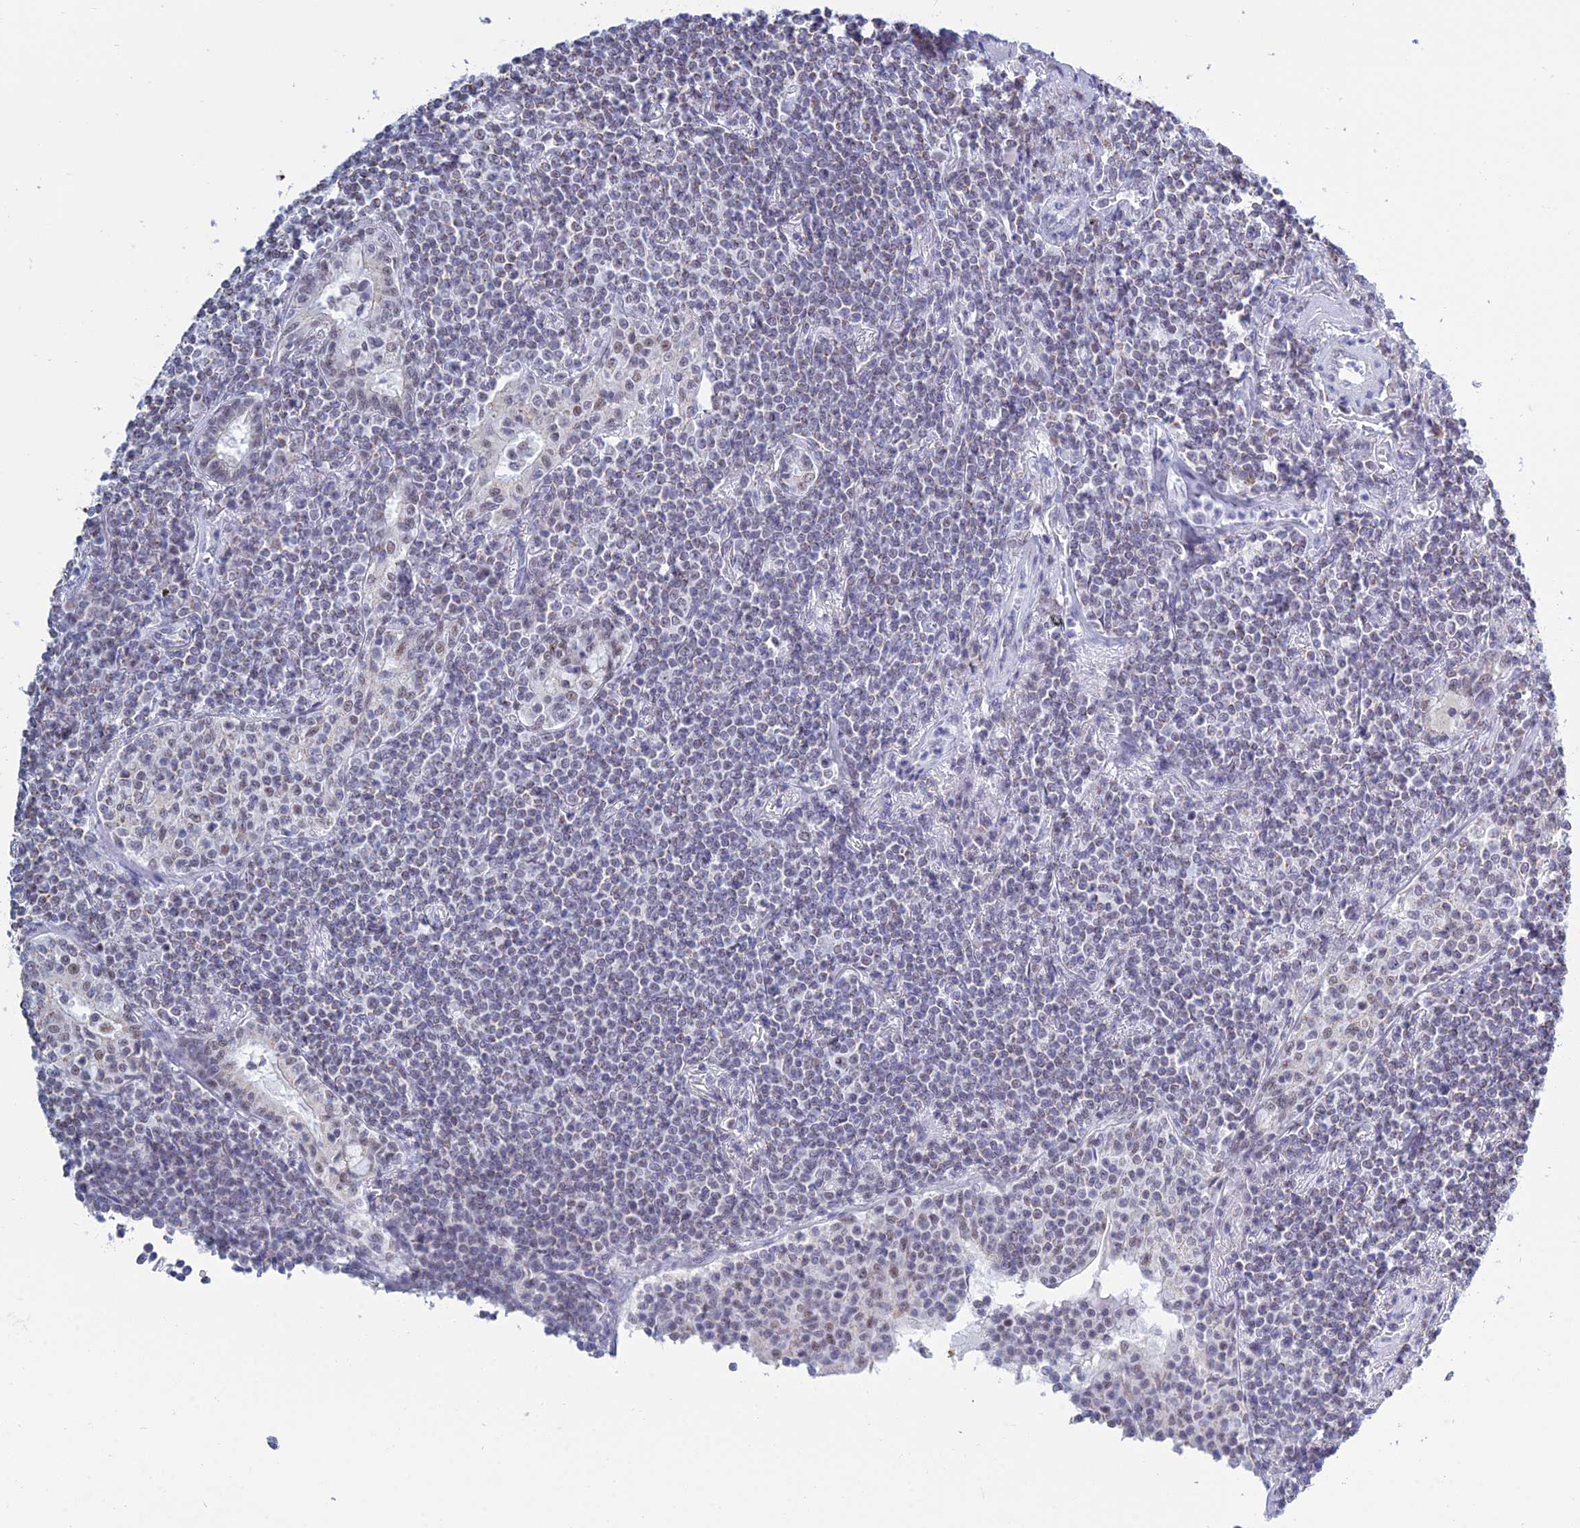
{"staining": {"intensity": "negative", "quantity": "none", "location": "none"}, "tissue": "lymphoma", "cell_type": "Tumor cells", "image_type": "cancer", "snomed": [{"axis": "morphology", "description": "Malignant lymphoma, non-Hodgkin's type, Low grade"}, {"axis": "topography", "description": "Lung"}], "caption": "An immunohistochemistry (IHC) micrograph of lymphoma is shown. There is no staining in tumor cells of lymphoma.", "gene": "KLF14", "patient": {"sex": "female", "age": 71}}